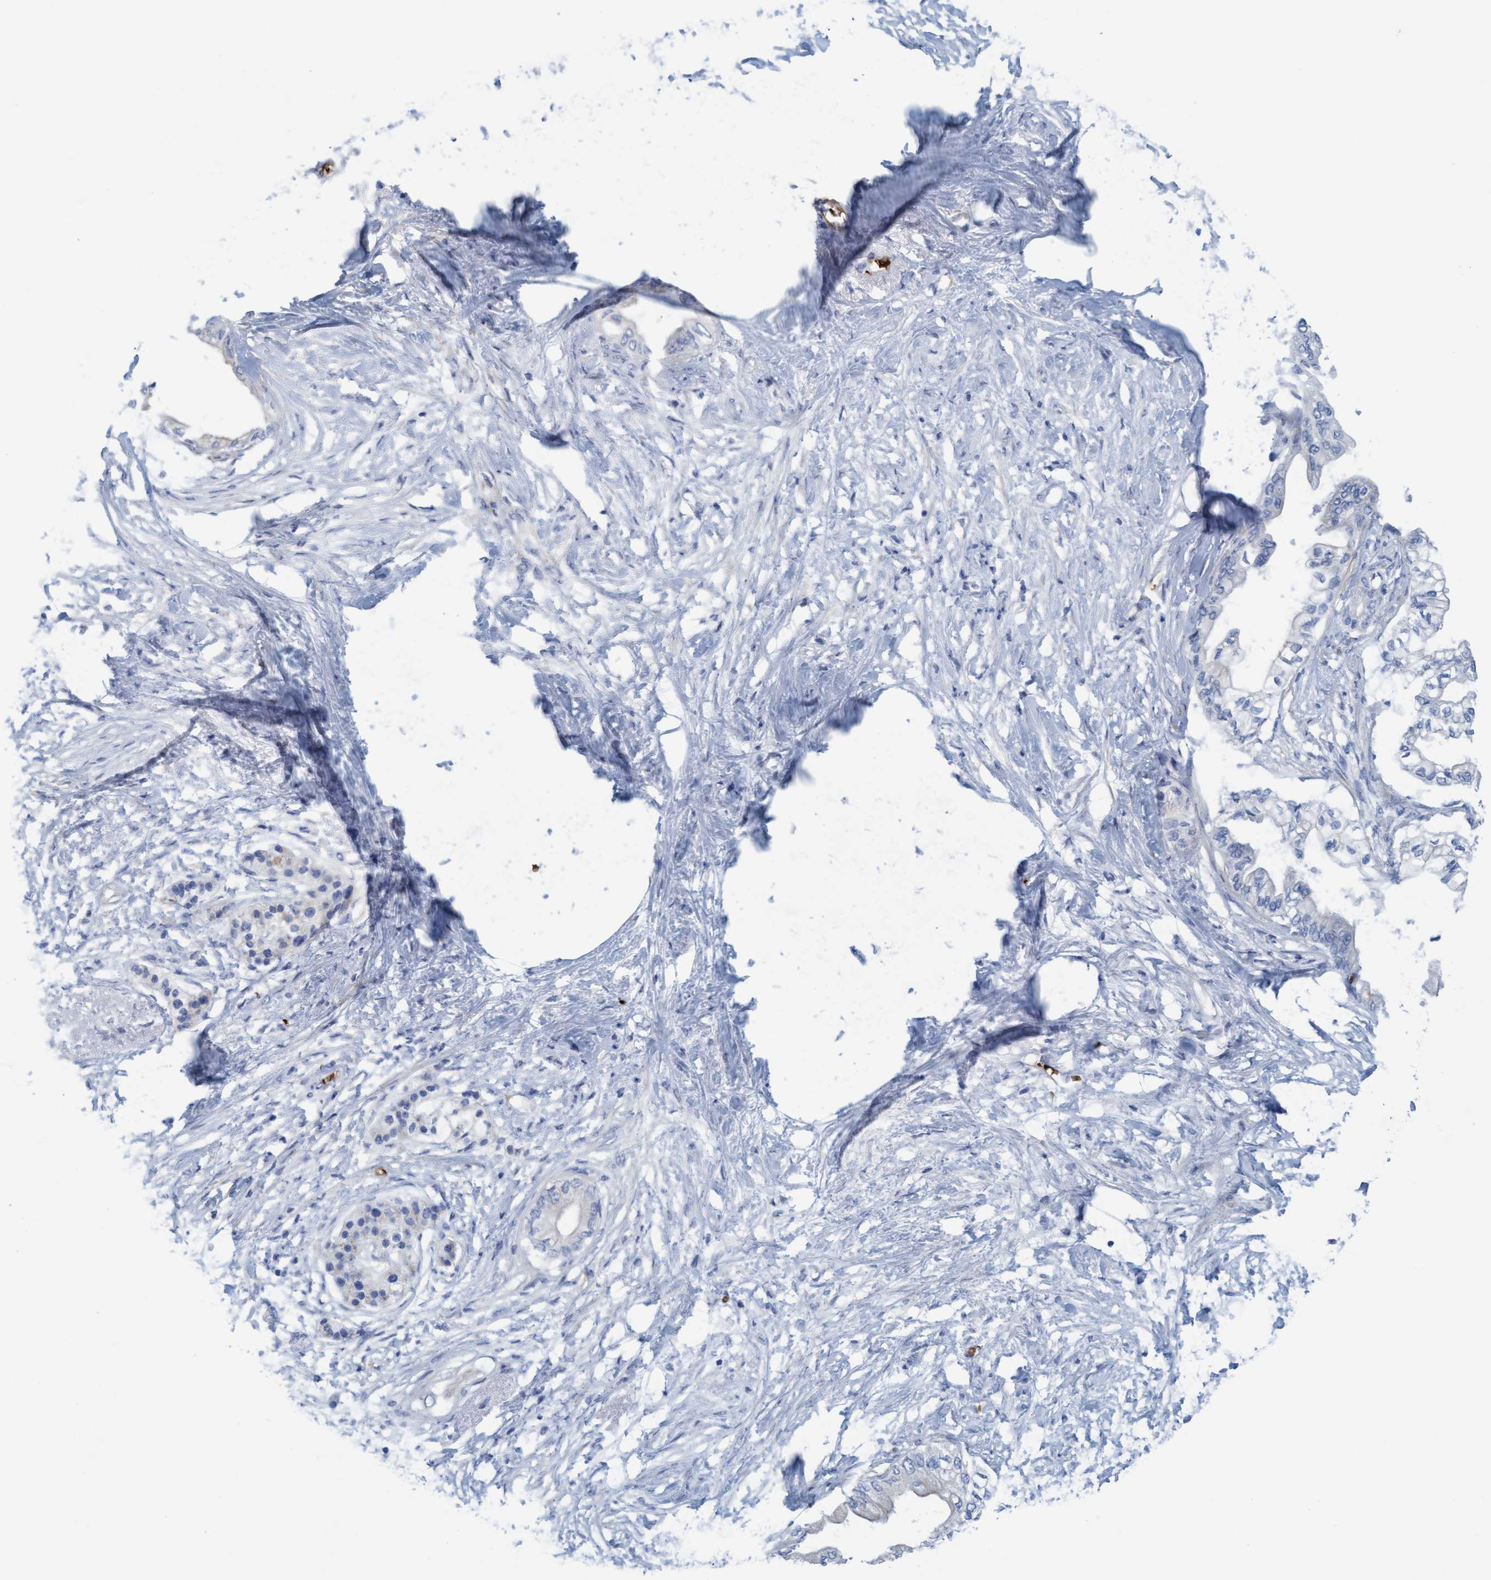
{"staining": {"intensity": "negative", "quantity": "none", "location": "none"}, "tissue": "pancreatic cancer", "cell_type": "Tumor cells", "image_type": "cancer", "snomed": [{"axis": "morphology", "description": "Normal tissue, NOS"}, {"axis": "morphology", "description": "Adenocarcinoma, NOS"}, {"axis": "topography", "description": "Pancreas"}, {"axis": "topography", "description": "Duodenum"}], "caption": "Photomicrograph shows no significant protein staining in tumor cells of pancreatic adenocarcinoma.", "gene": "P2RX5", "patient": {"sex": "female", "age": 60}}